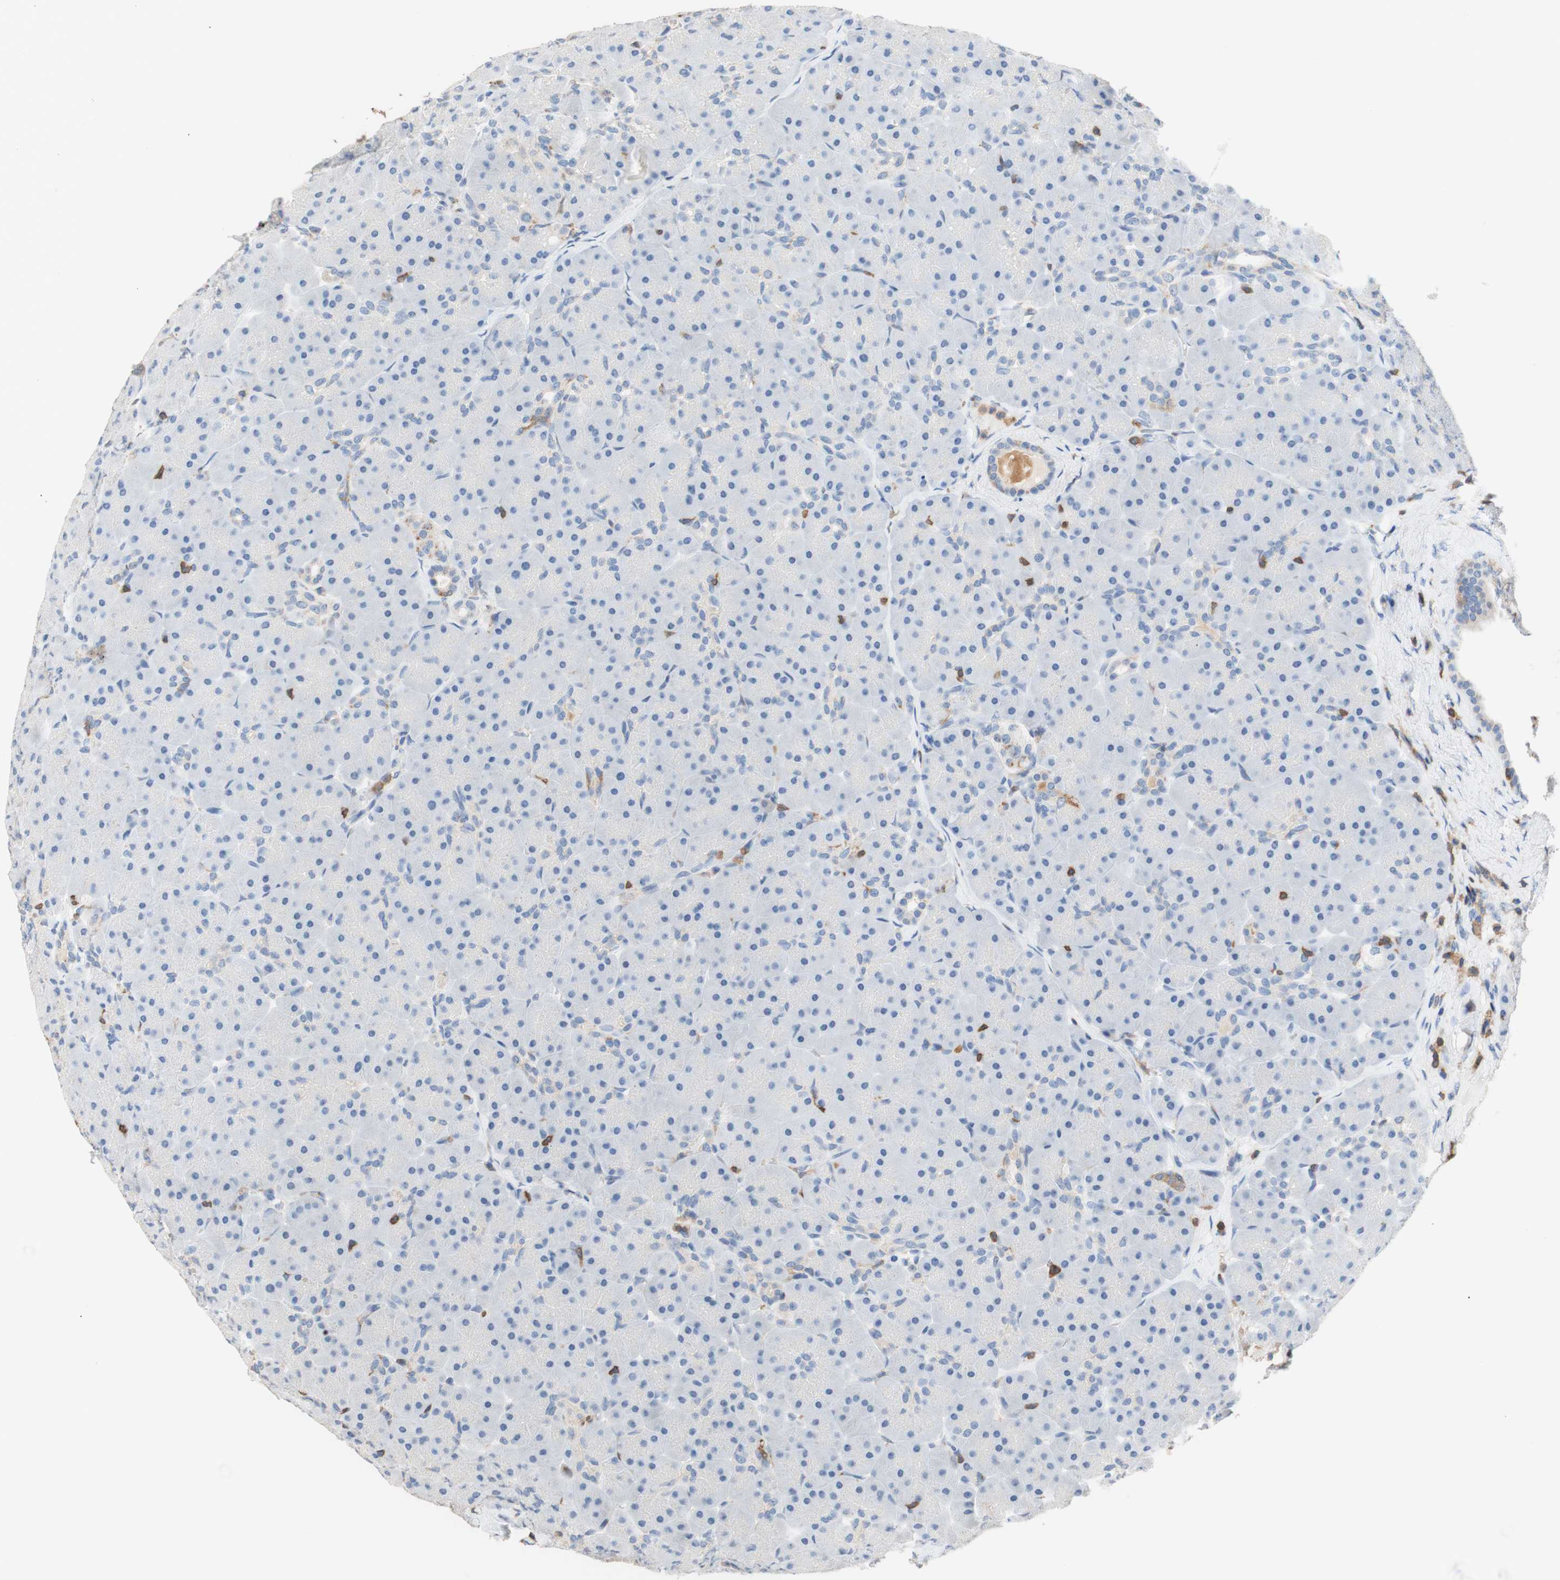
{"staining": {"intensity": "negative", "quantity": "none", "location": "none"}, "tissue": "pancreas", "cell_type": "Exocrine glandular cells", "image_type": "normal", "snomed": [{"axis": "morphology", "description": "Normal tissue, NOS"}, {"axis": "topography", "description": "Pancreas"}], "caption": "Image shows no protein positivity in exocrine glandular cells of unremarkable pancreas.", "gene": "SPINK6", "patient": {"sex": "male", "age": 66}}